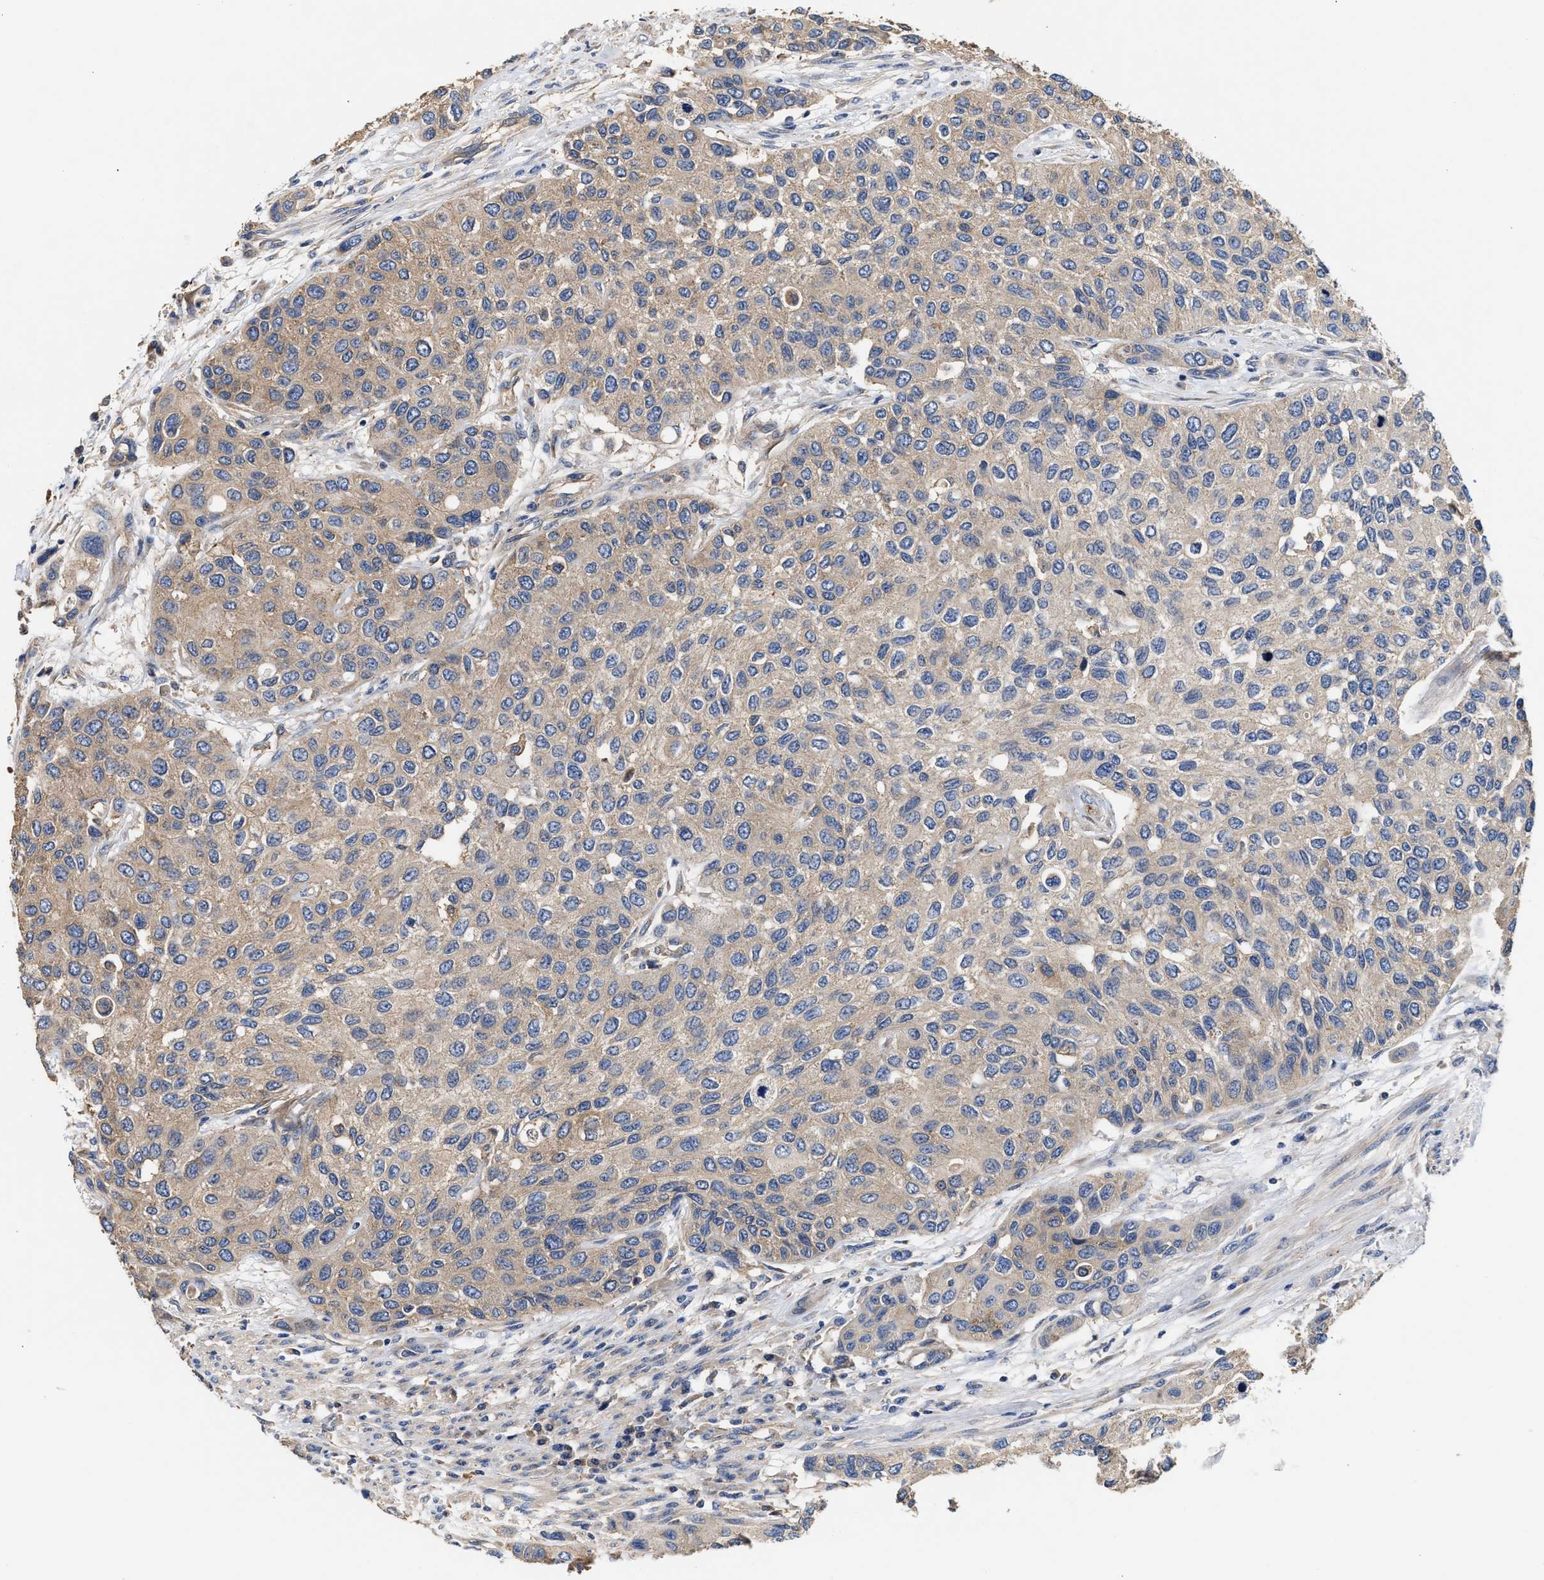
{"staining": {"intensity": "weak", "quantity": "25%-75%", "location": "cytoplasmic/membranous"}, "tissue": "urothelial cancer", "cell_type": "Tumor cells", "image_type": "cancer", "snomed": [{"axis": "morphology", "description": "Urothelial carcinoma, High grade"}, {"axis": "topography", "description": "Urinary bladder"}], "caption": "This is a histology image of IHC staining of urothelial cancer, which shows weak staining in the cytoplasmic/membranous of tumor cells.", "gene": "KLB", "patient": {"sex": "female", "age": 56}}